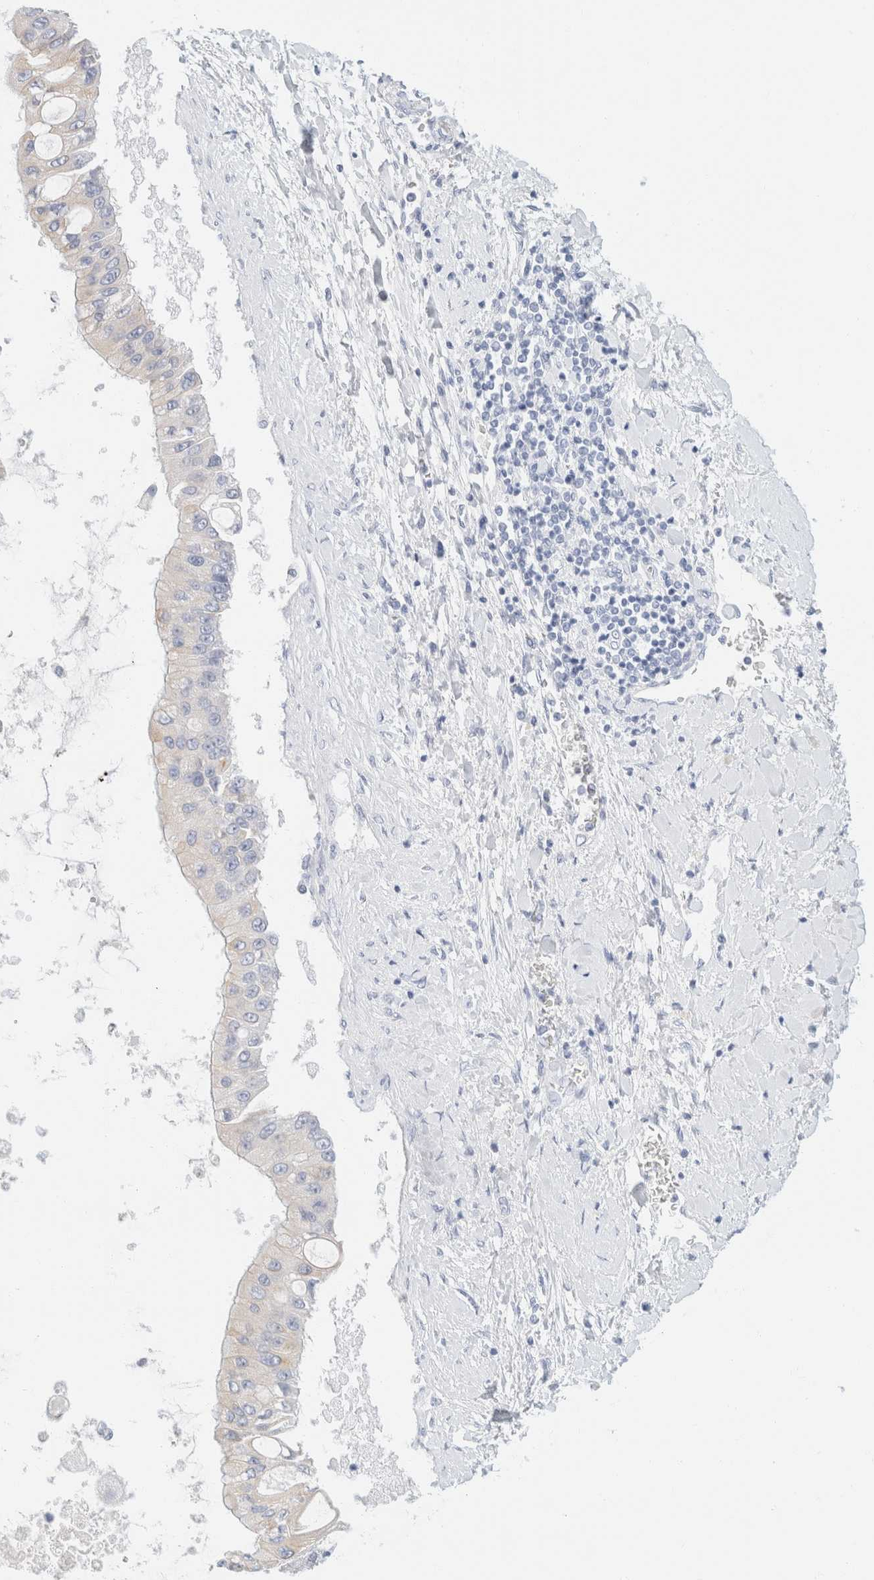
{"staining": {"intensity": "negative", "quantity": "none", "location": "none"}, "tissue": "liver cancer", "cell_type": "Tumor cells", "image_type": "cancer", "snomed": [{"axis": "morphology", "description": "Cholangiocarcinoma"}, {"axis": "topography", "description": "Liver"}], "caption": "Immunohistochemistry image of neoplastic tissue: human liver cancer (cholangiocarcinoma) stained with DAB displays no significant protein expression in tumor cells.", "gene": "KRT20", "patient": {"sex": "male", "age": 50}}